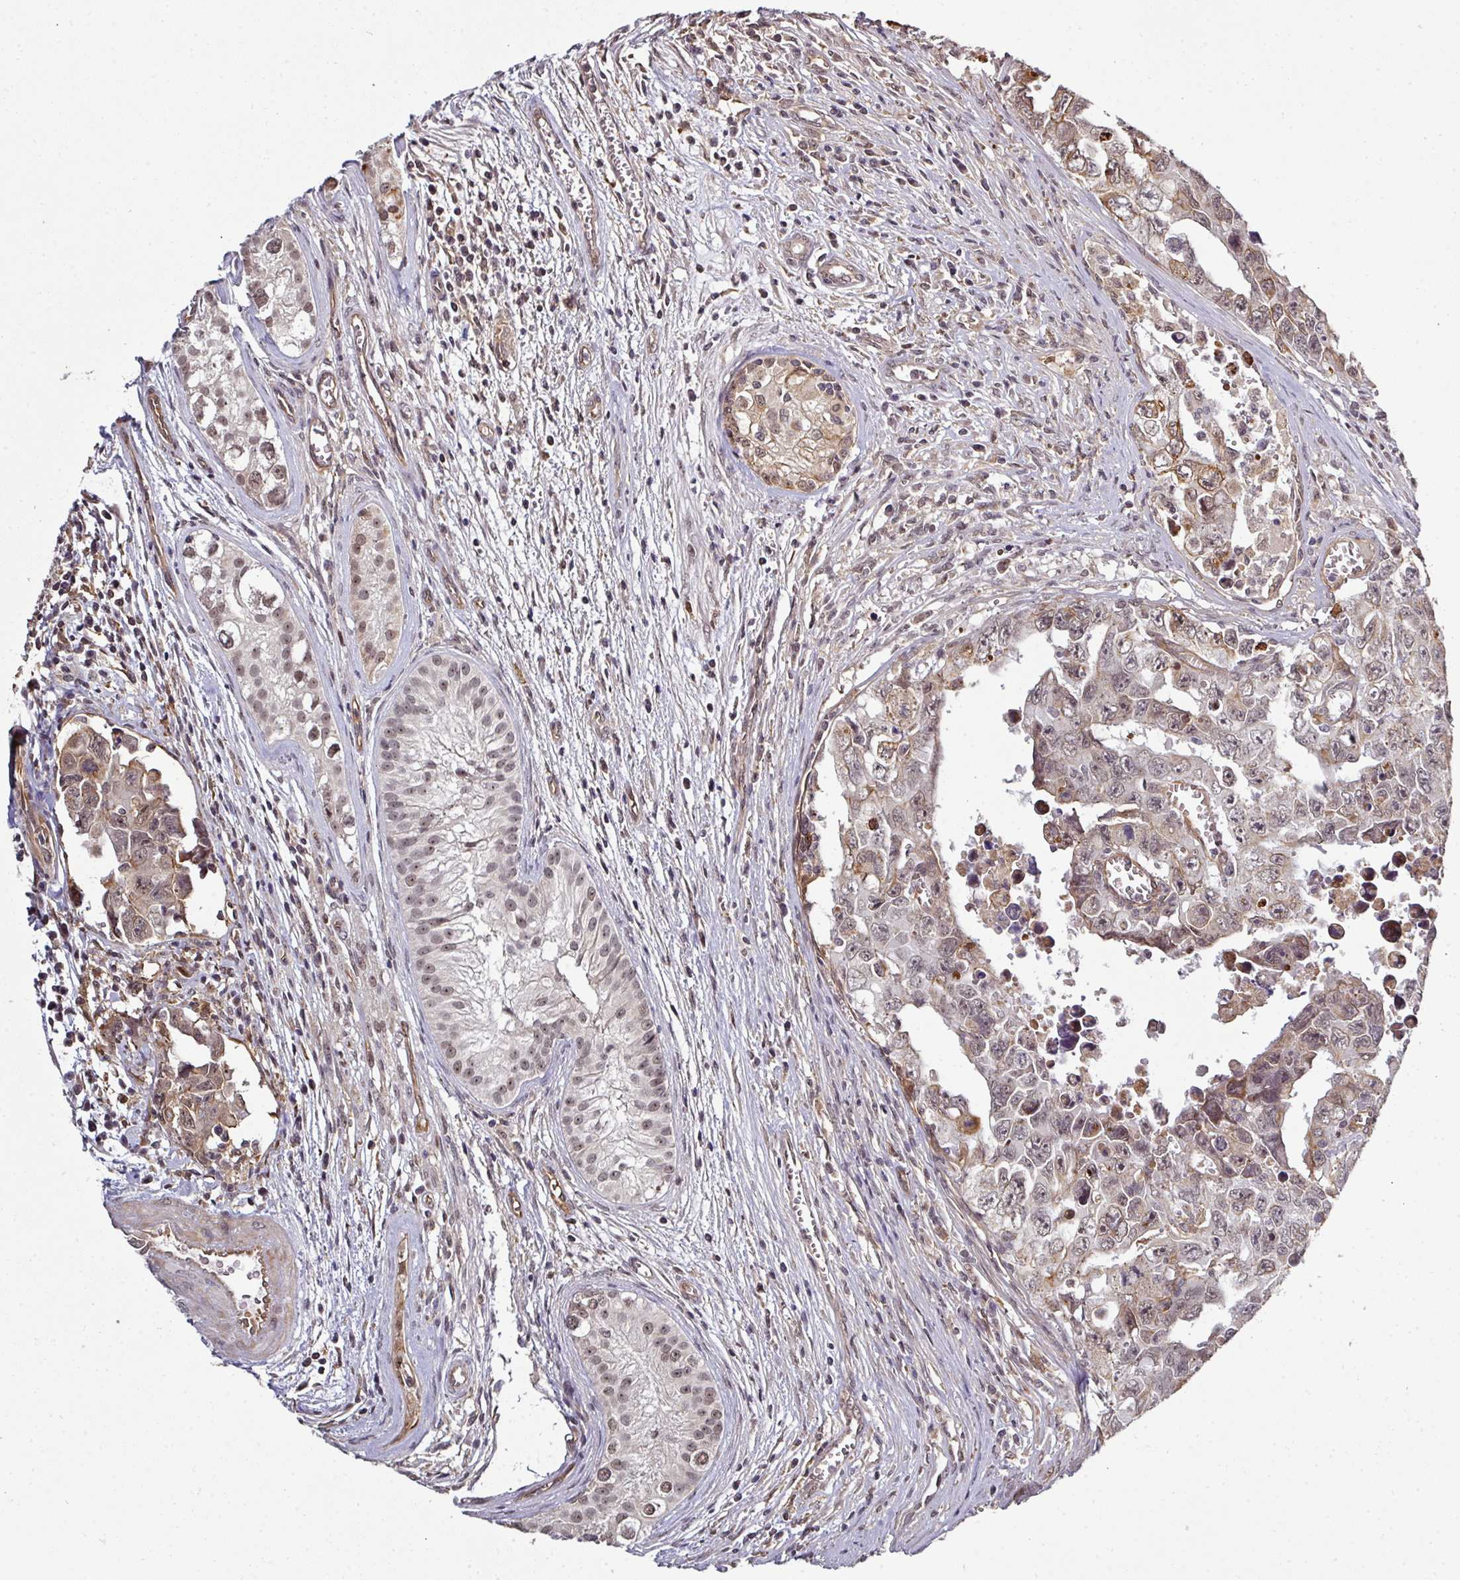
{"staining": {"intensity": "weak", "quantity": "25%-75%", "location": "nuclear"}, "tissue": "testis cancer", "cell_type": "Tumor cells", "image_type": "cancer", "snomed": [{"axis": "morphology", "description": "Carcinoma, Embryonal, NOS"}, {"axis": "topography", "description": "Testis"}], "caption": "Protein staining exhibits weak nuclear positivity in approximately 25%-75% of tumor cells in embryonal carcinoma (testis).", "gene": "GTF2H3", "patient": {"sex": "male", "age": 24}}